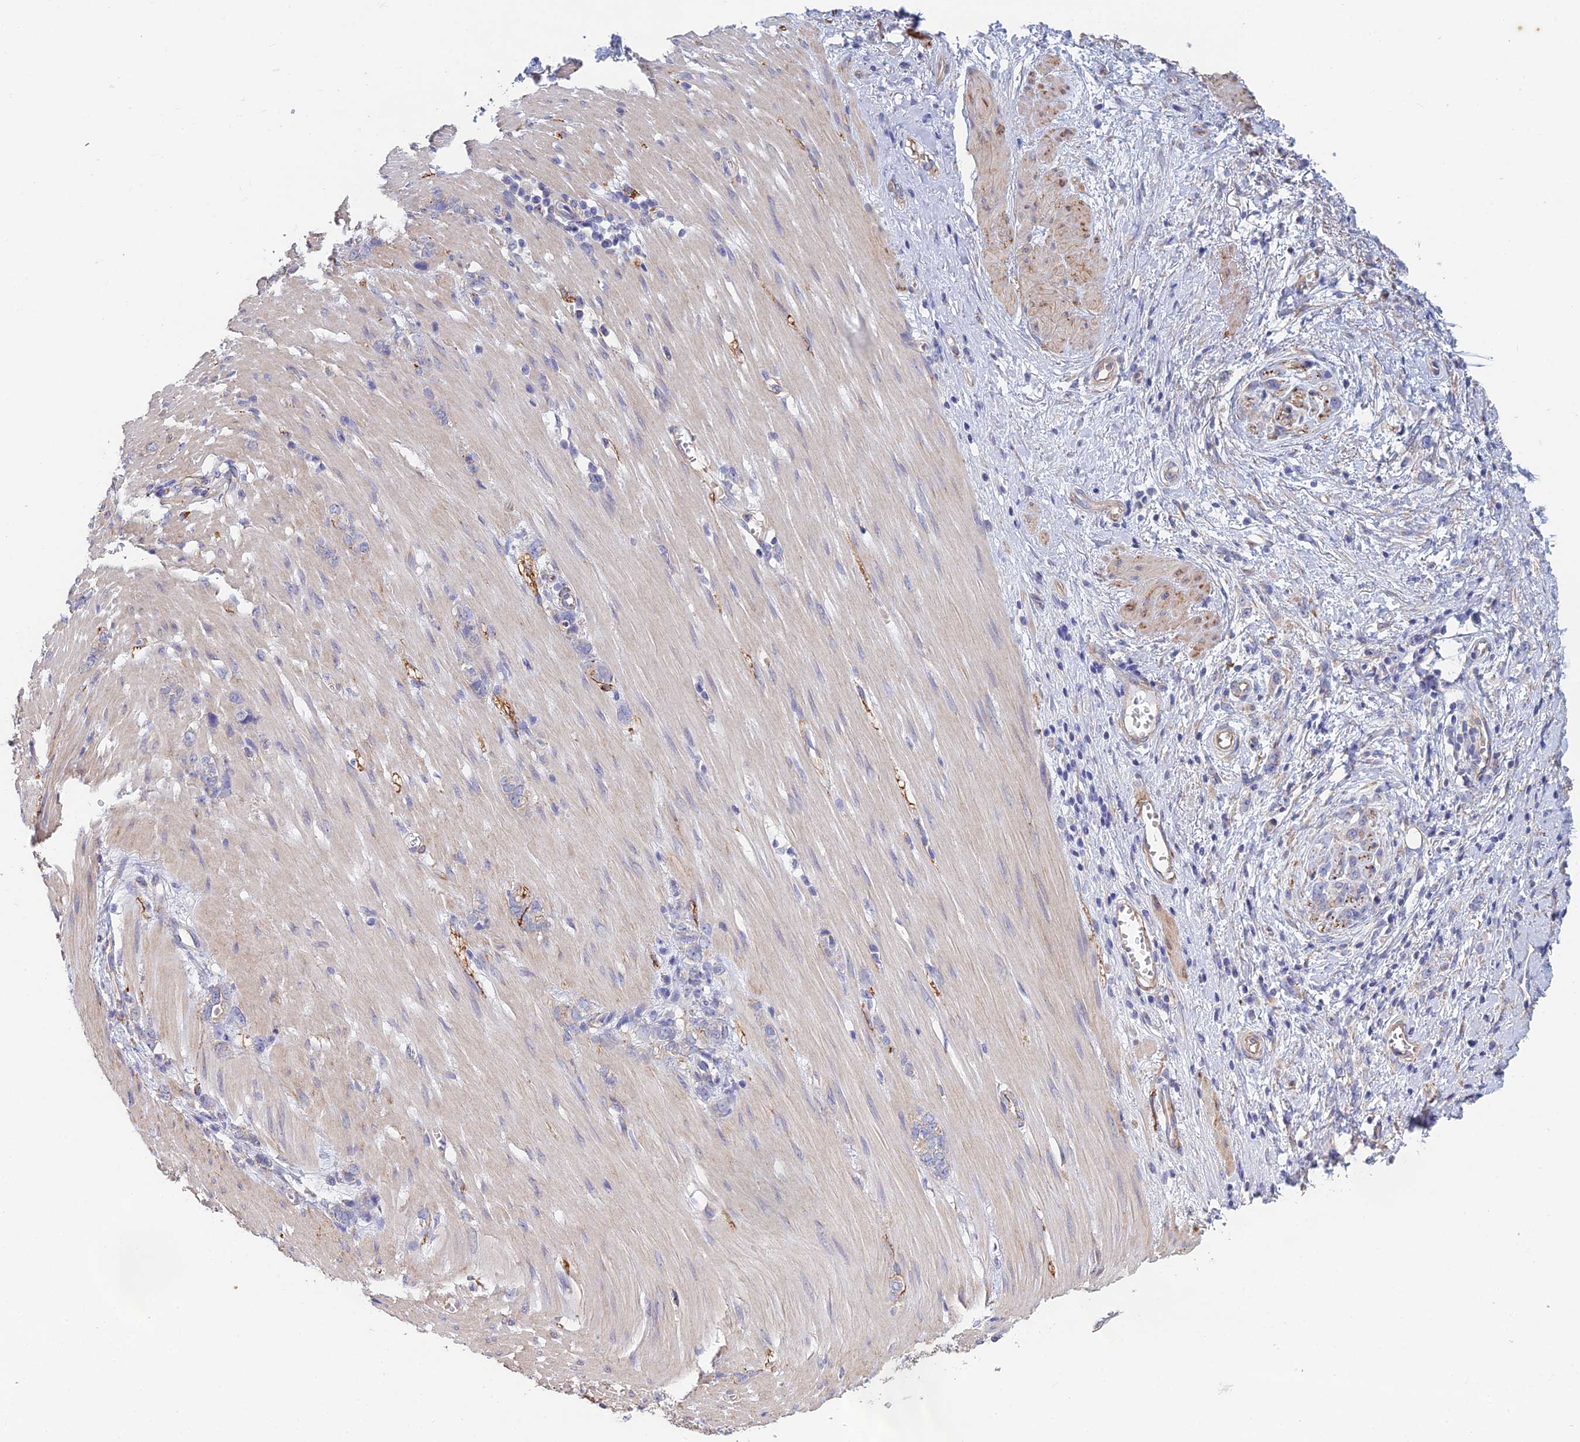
{"staining": {"intensity": "negative", "quantity": "none", "location": "none"}, "tissue": "stomach cancer", "cell_type": "Tumor cells", "image_type": "cancer", "snomed": [{"axis": "morphology", "description": "Adenocarcinoma, NOS"}, {"axis": "topography", "description": "Stomach"}], "caption": "This is an IHC micrograph of human stomach cancer (adenocarcinoma). There is no positivity in tumor cells.", "gene": "PCDHA5", "patient": {"sex": "female", "age": 76}}